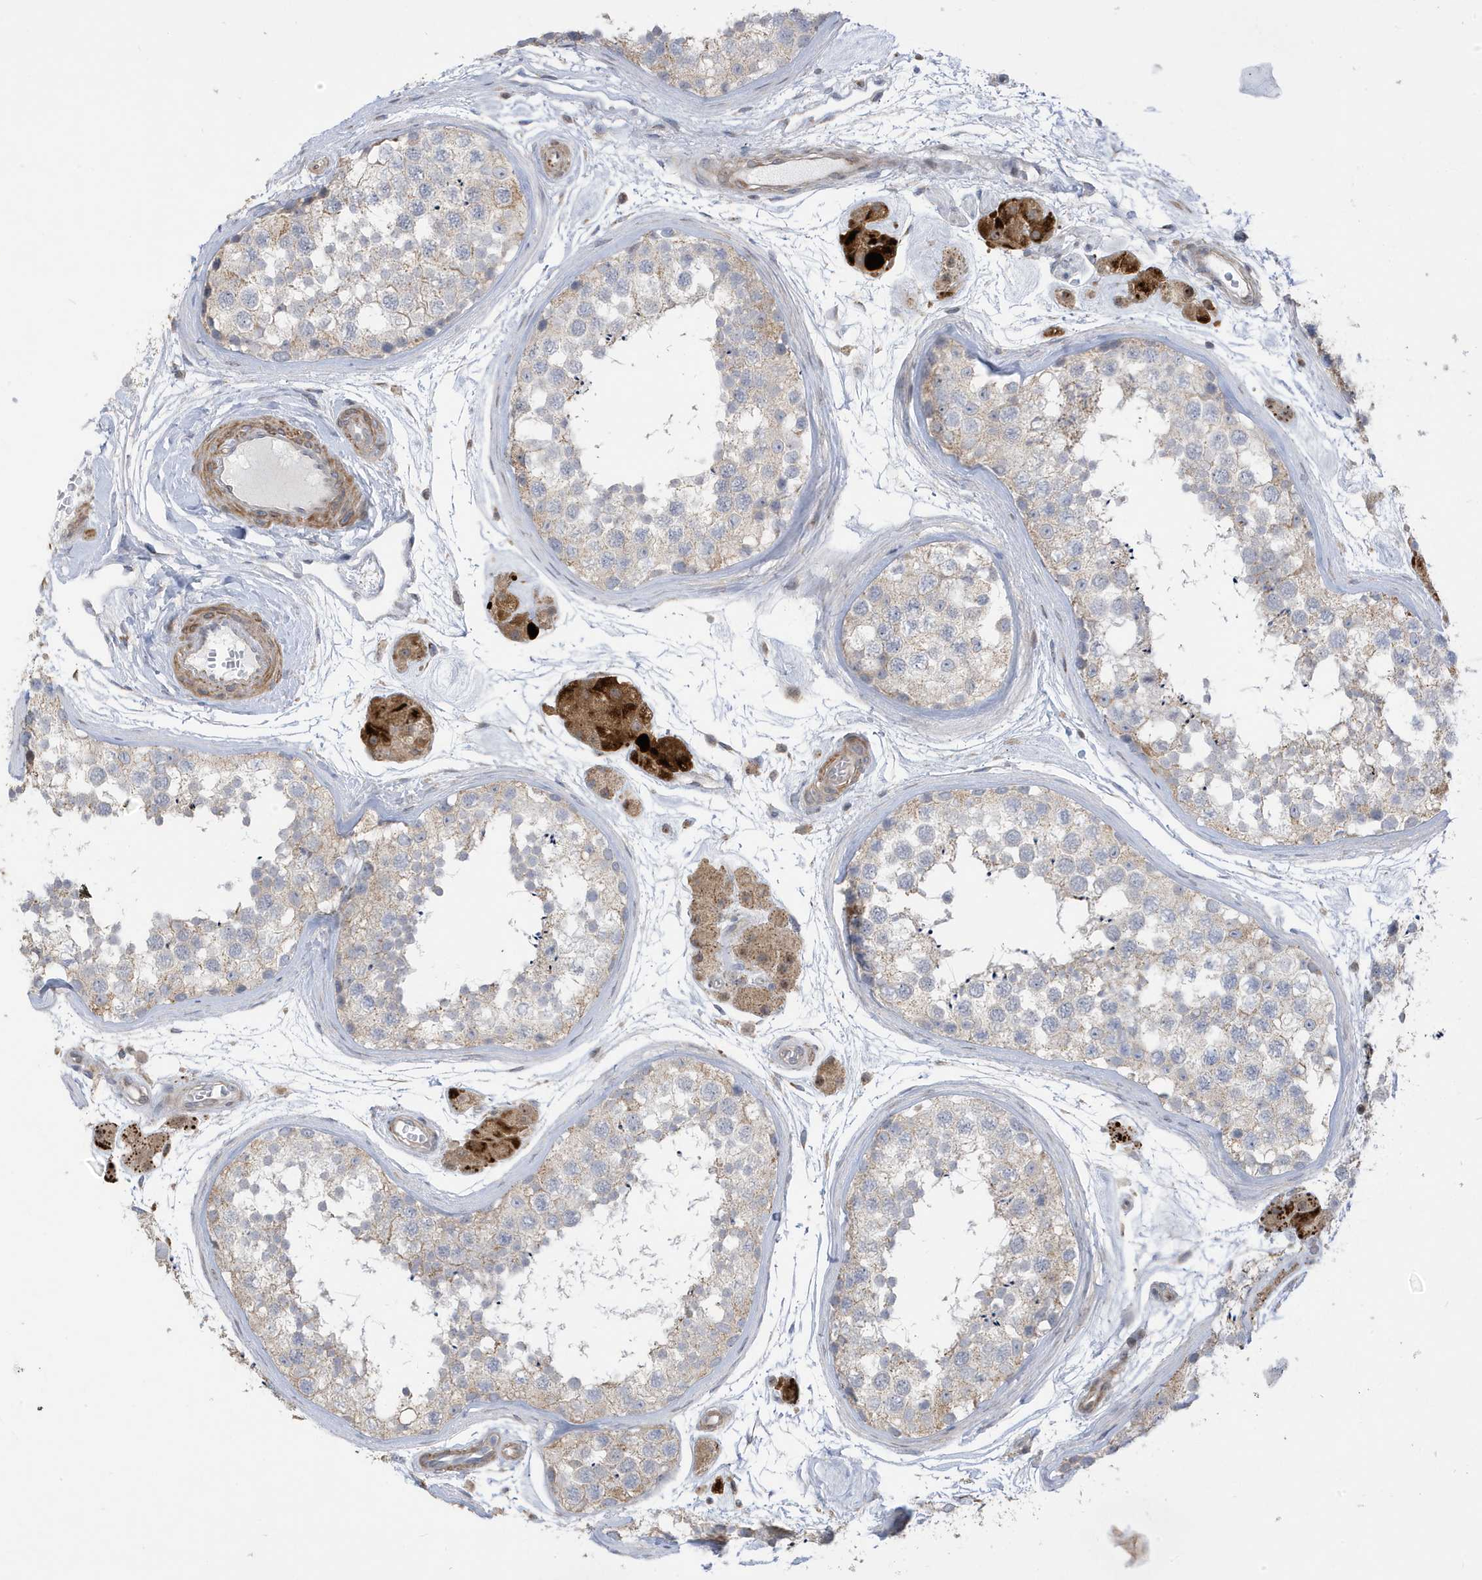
{"staining": {"intensity": "weak", "quantity": "25%-75%", "location": "cytoplasmic/membranous"}, "tissue": "testis", "cell_type": "Cells in seminiferous ducts", "image_type": "normal", "snomed": [{"axis": "morphology", "description": "Normal tissue, NOS"}, {"axis": "topography", "description": "Testis"}], "caption": "Protein expression by immunohistochemistry demonstrates weak cytoplasmic/membranous expression in about 25%-75% of cells in seminiferous ducts in unremarkable testis. The staining was performed using DAB (3,3'-diaminobenzidine) to visualize the protein expression in brown, while the nuclei were stained in blue with hematoxylin (Magnification: 20x).", "gene": "ATP13A5", "patient": {"sex": "male", "age": 56}}